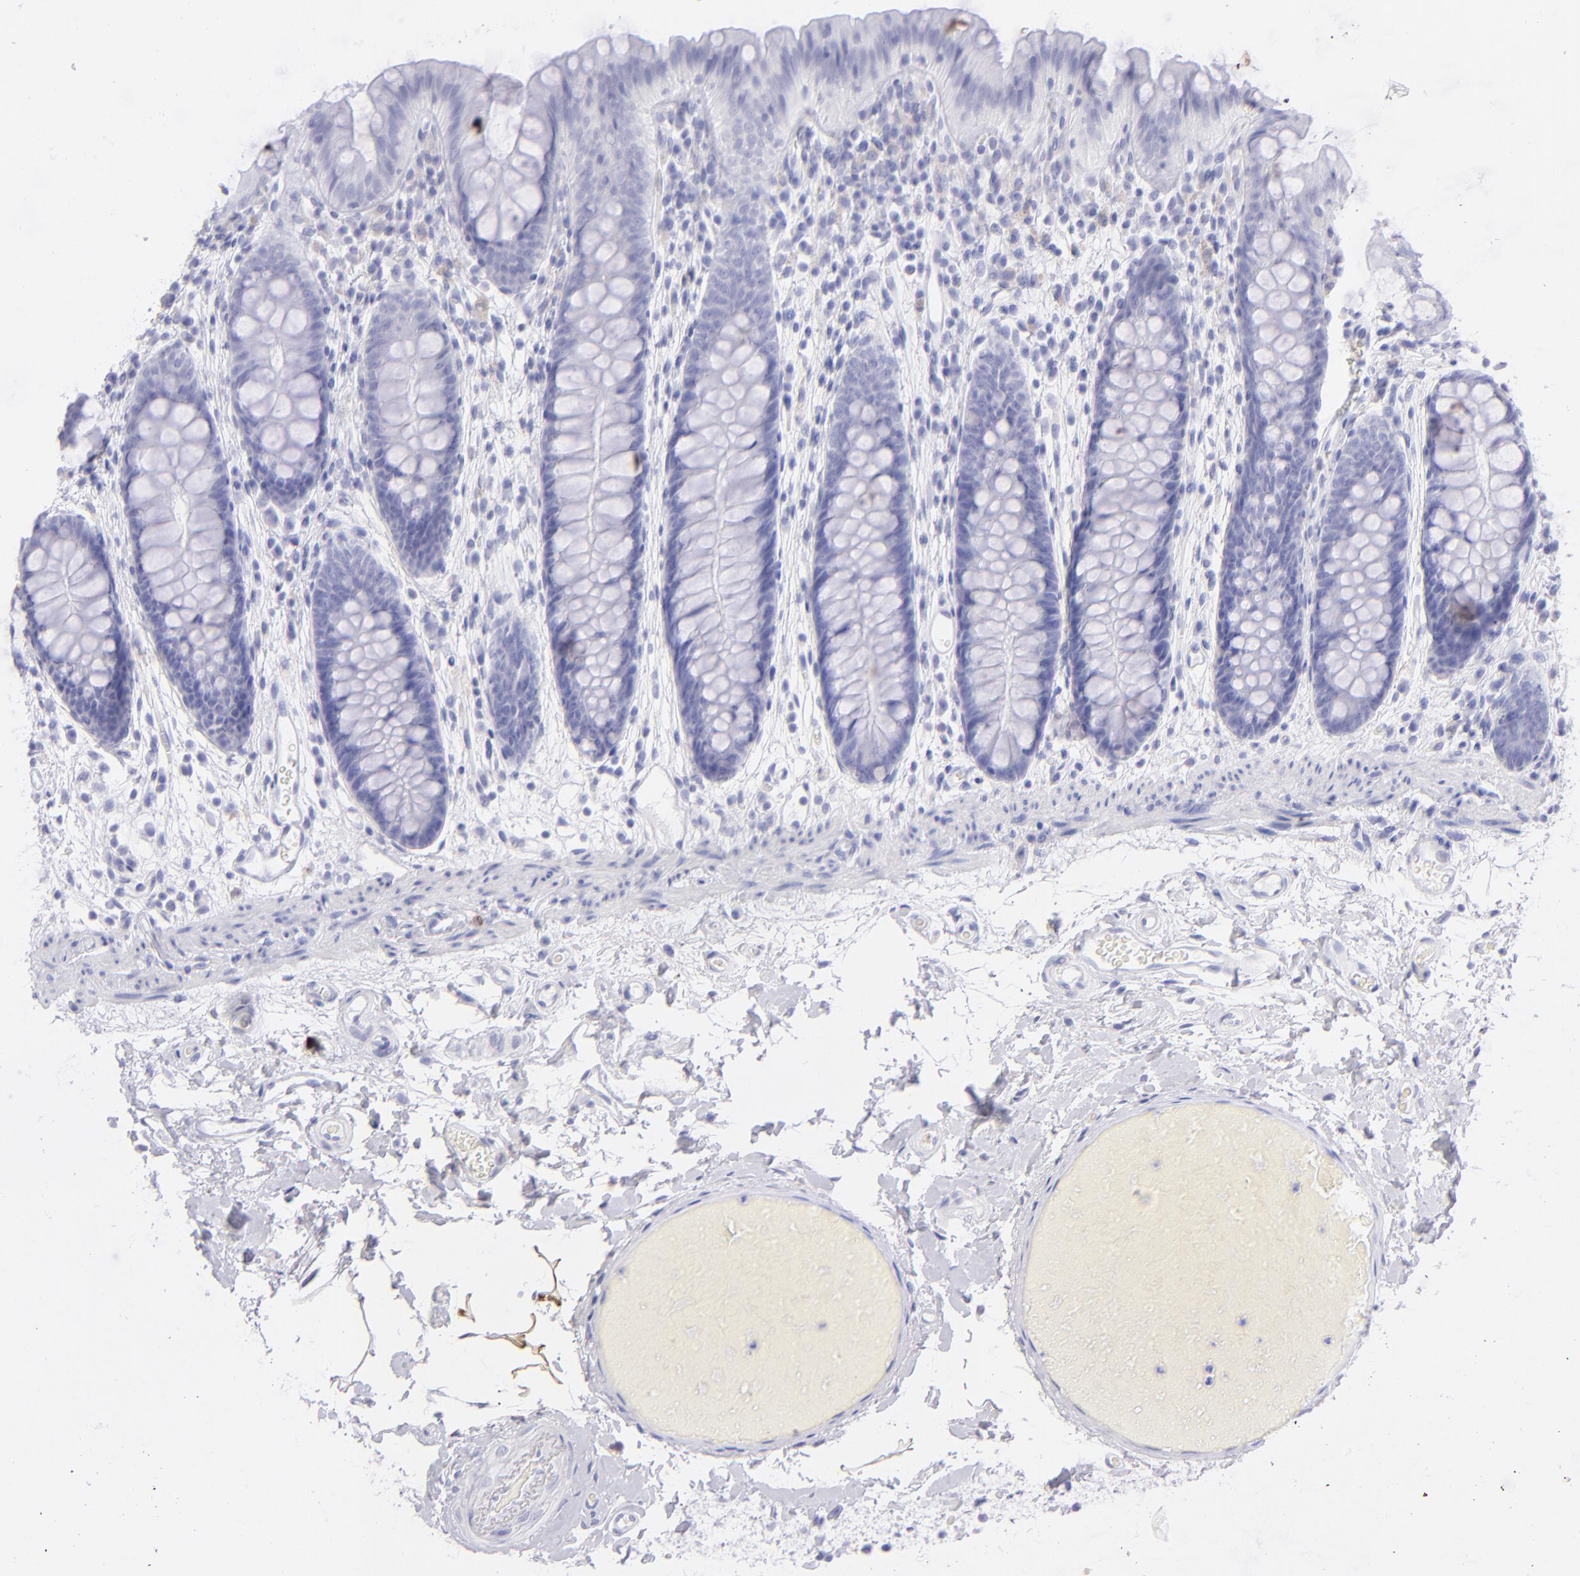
{"staining": {"intensity": "negative", "quantity": "none", "location": "none"}, "tissue": "colon", "cell_type": "Endothelial cells", "image_type": "normal", "snomed": [{"axis": "morphology", "description": "Normal tissue, NOS"}, {"axis": "topography", "description": "Smooth muscle"}, {"axis": "topography", "description": "Colon"}], "caption": "Immunohistochemical staining of normal human colon shows no significant expression in endothelial cells.", "gene": "CD72", "patient": {"sex": "male", "age": 67}}